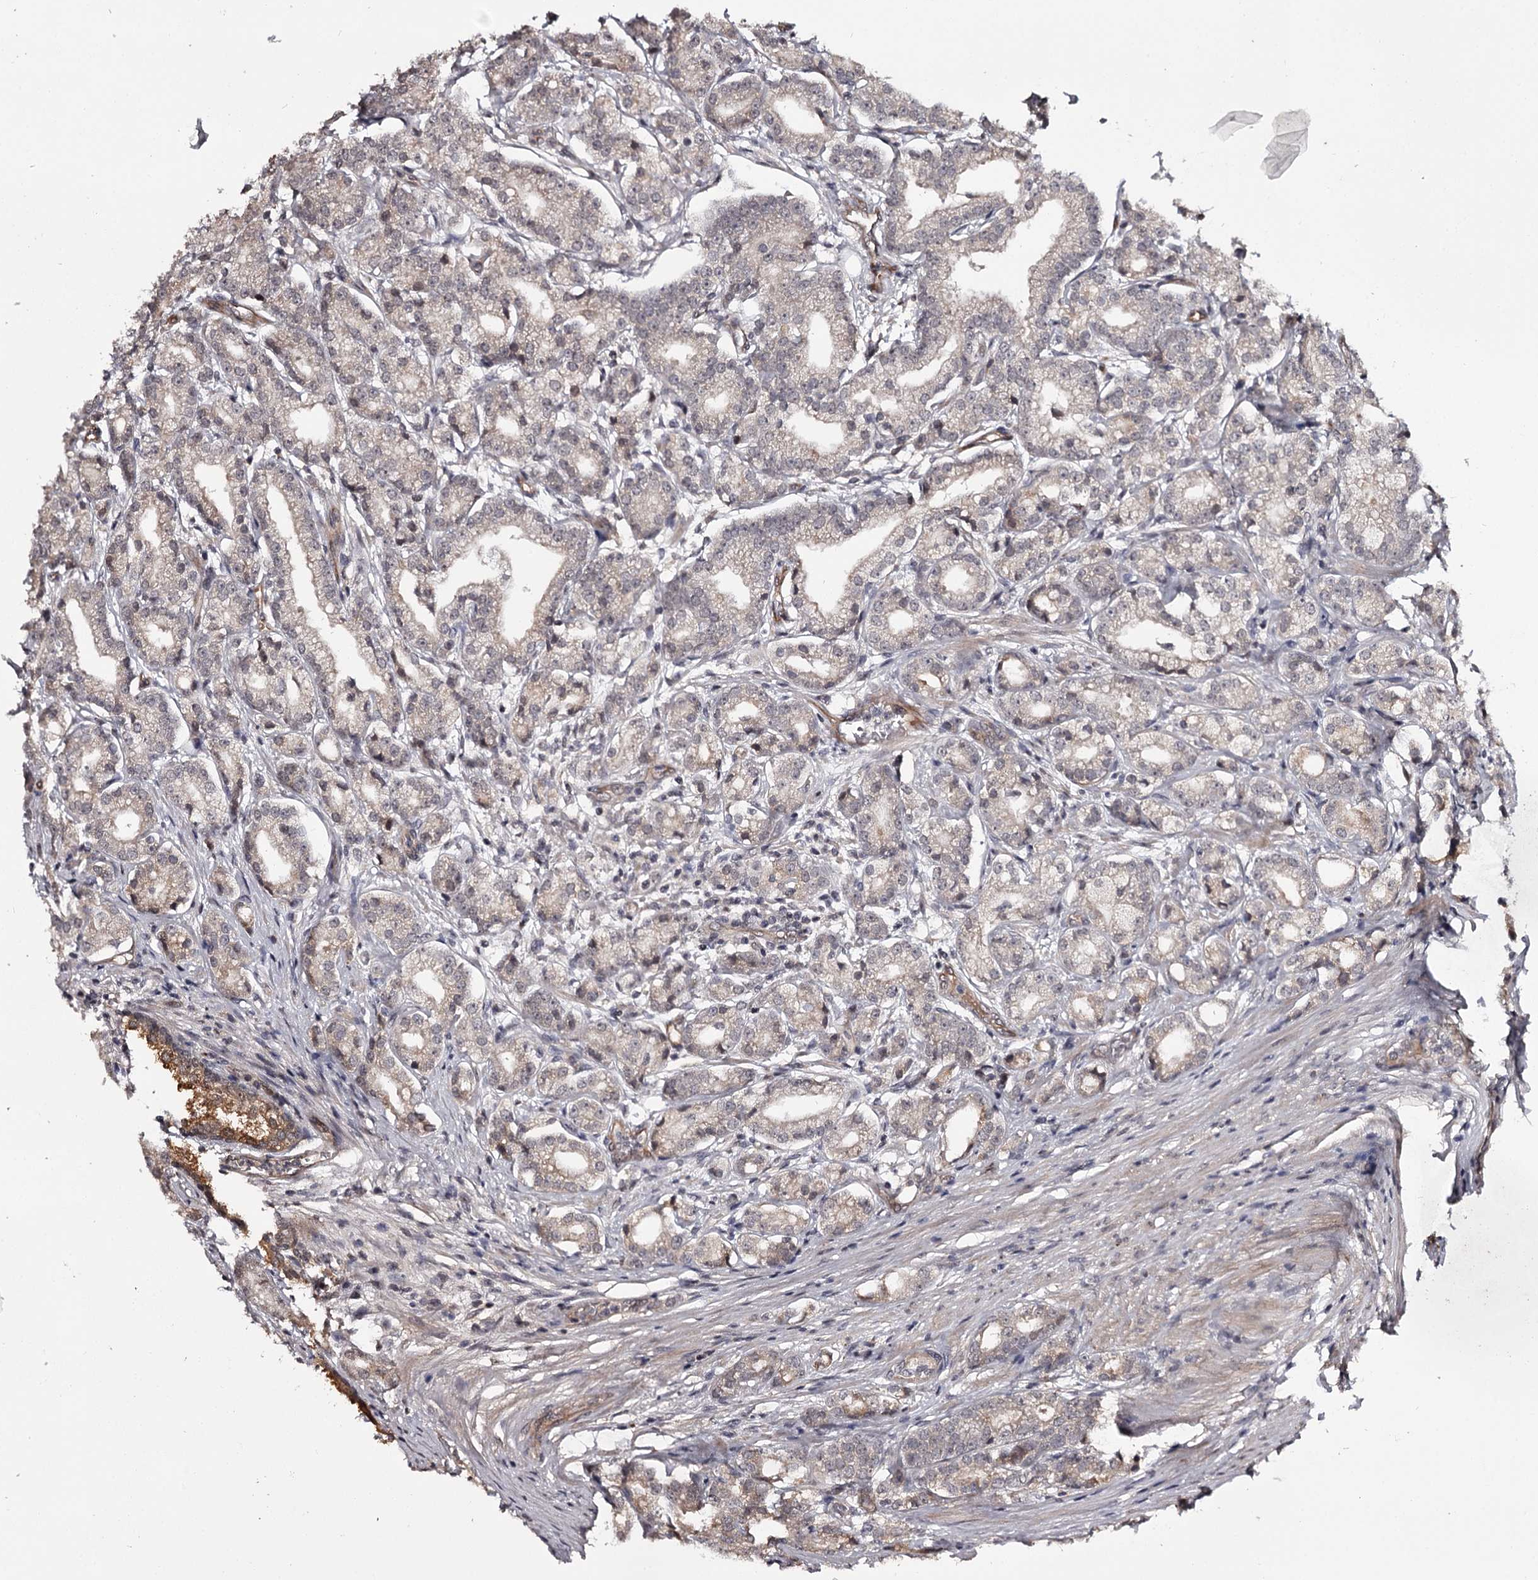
{"staining": {"intensity": "weak", "quantity": "<25%", "location": "cytoplasmic/membranous"}, "tissue": "prostate cancer", "cell_type": "Tumor cells", "image_type": "cancer", "snomed": [{"axis": "morphology", "description": "Adenocarcinoma, High grade"}, {"axis": "topography", "description": "Prostate"}], "caption": "DAB immunohistochemical staining of human prostate adenocarcinoma (high-grade) exhibits no significant positivity in tumor cells.", "gene": "CWF19L2", "patient": {"sex": "male", "age": 69}}